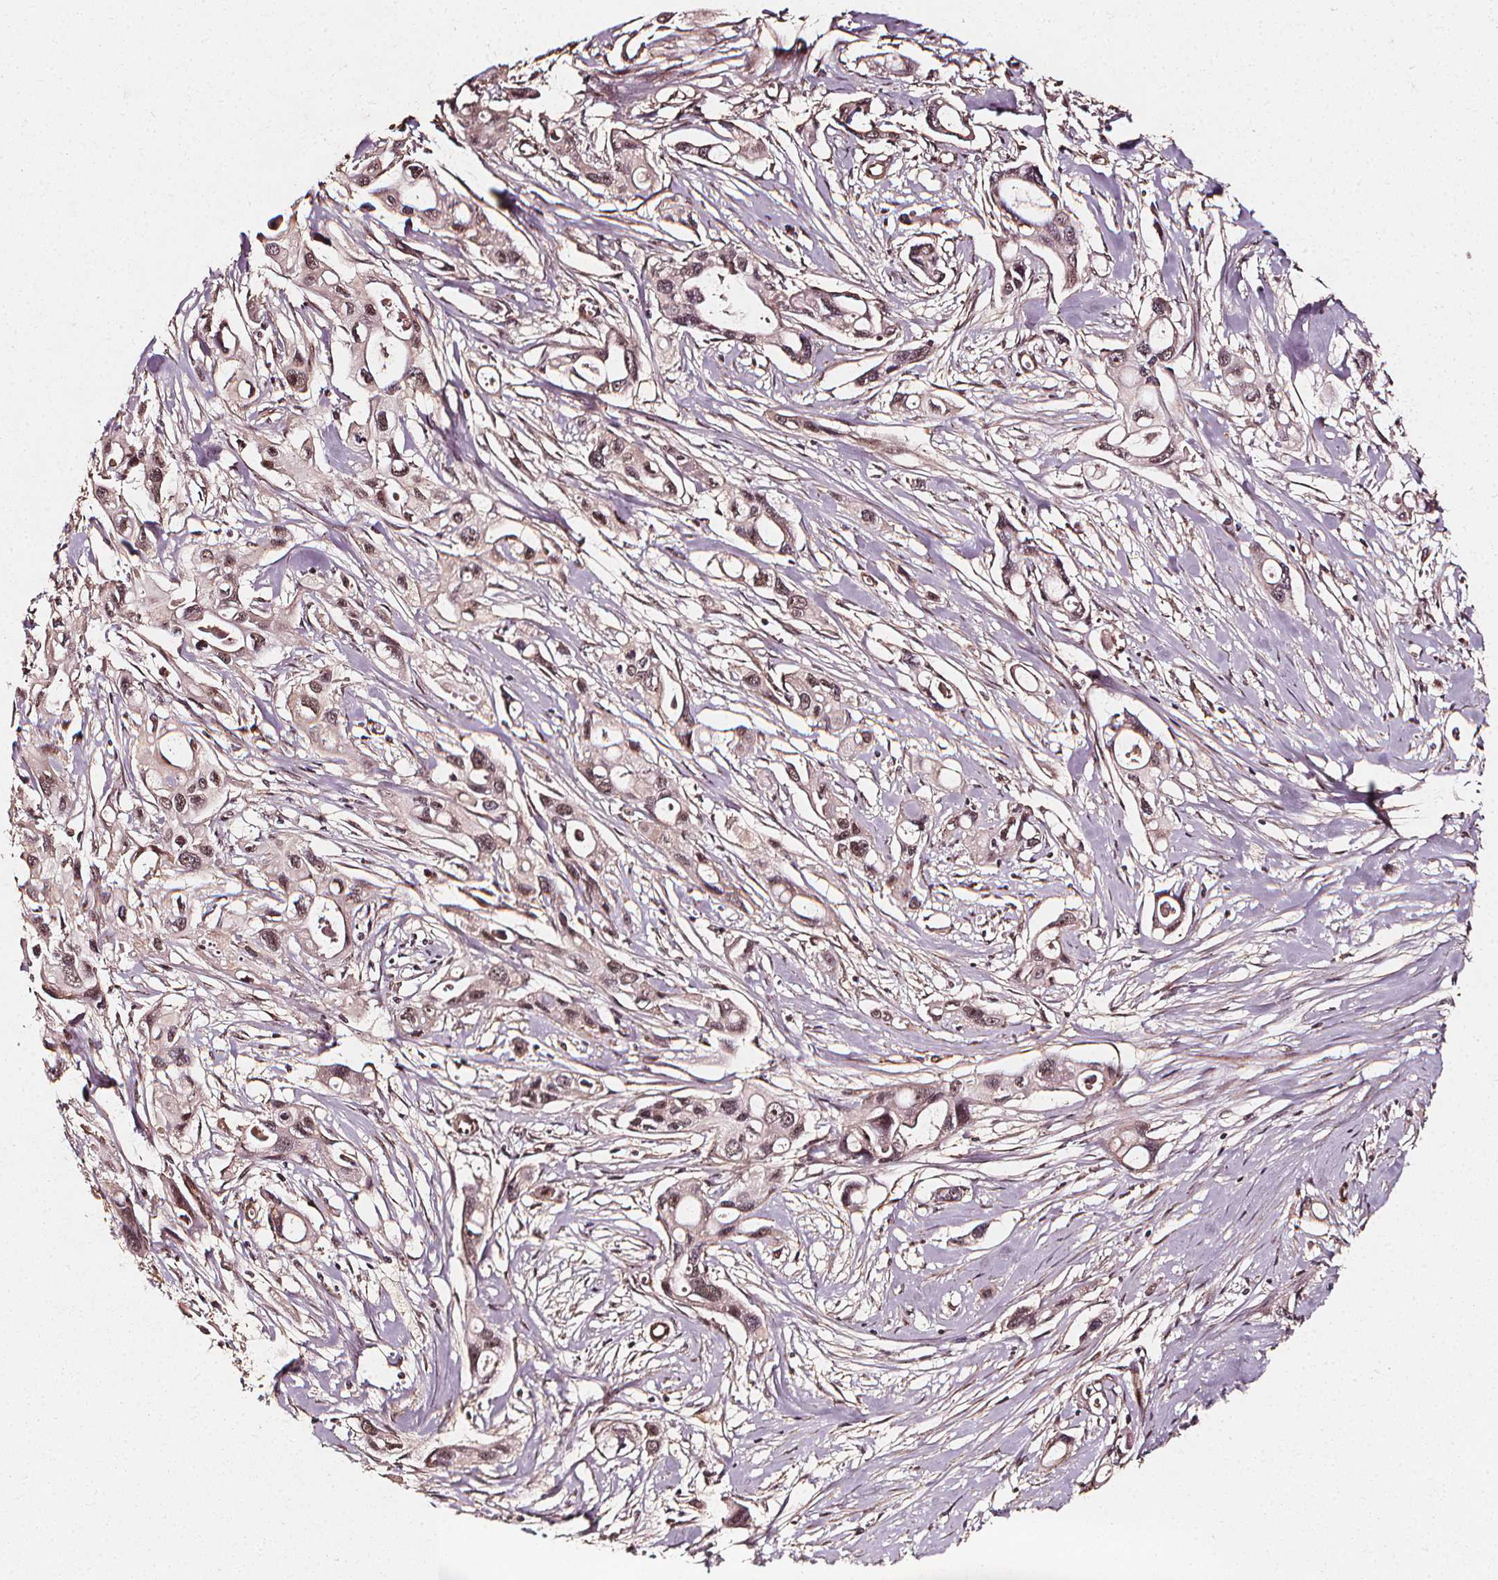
{"staining": {"intensity": "weak", "quantity": ">75%", "location": "nuclear"}, "tissue": "pancreatic cancer", "cell_type": "Tumor cells", "image_type": "cancer", "snomed": [{"axis": "morphology", "description": "Adenocarcinoma, NOS"}, {"axis": "topography", "description": "Pancreas"}], "caption": "Approximately >75% of tumor cells in pancreatic cancer (adenocarcinoma) display weak nuclear protein positivity as visualized by brown immunohistochemical staining.", "gene": "EXOSC9", "patient": {"sex": "male", "age": 60}}